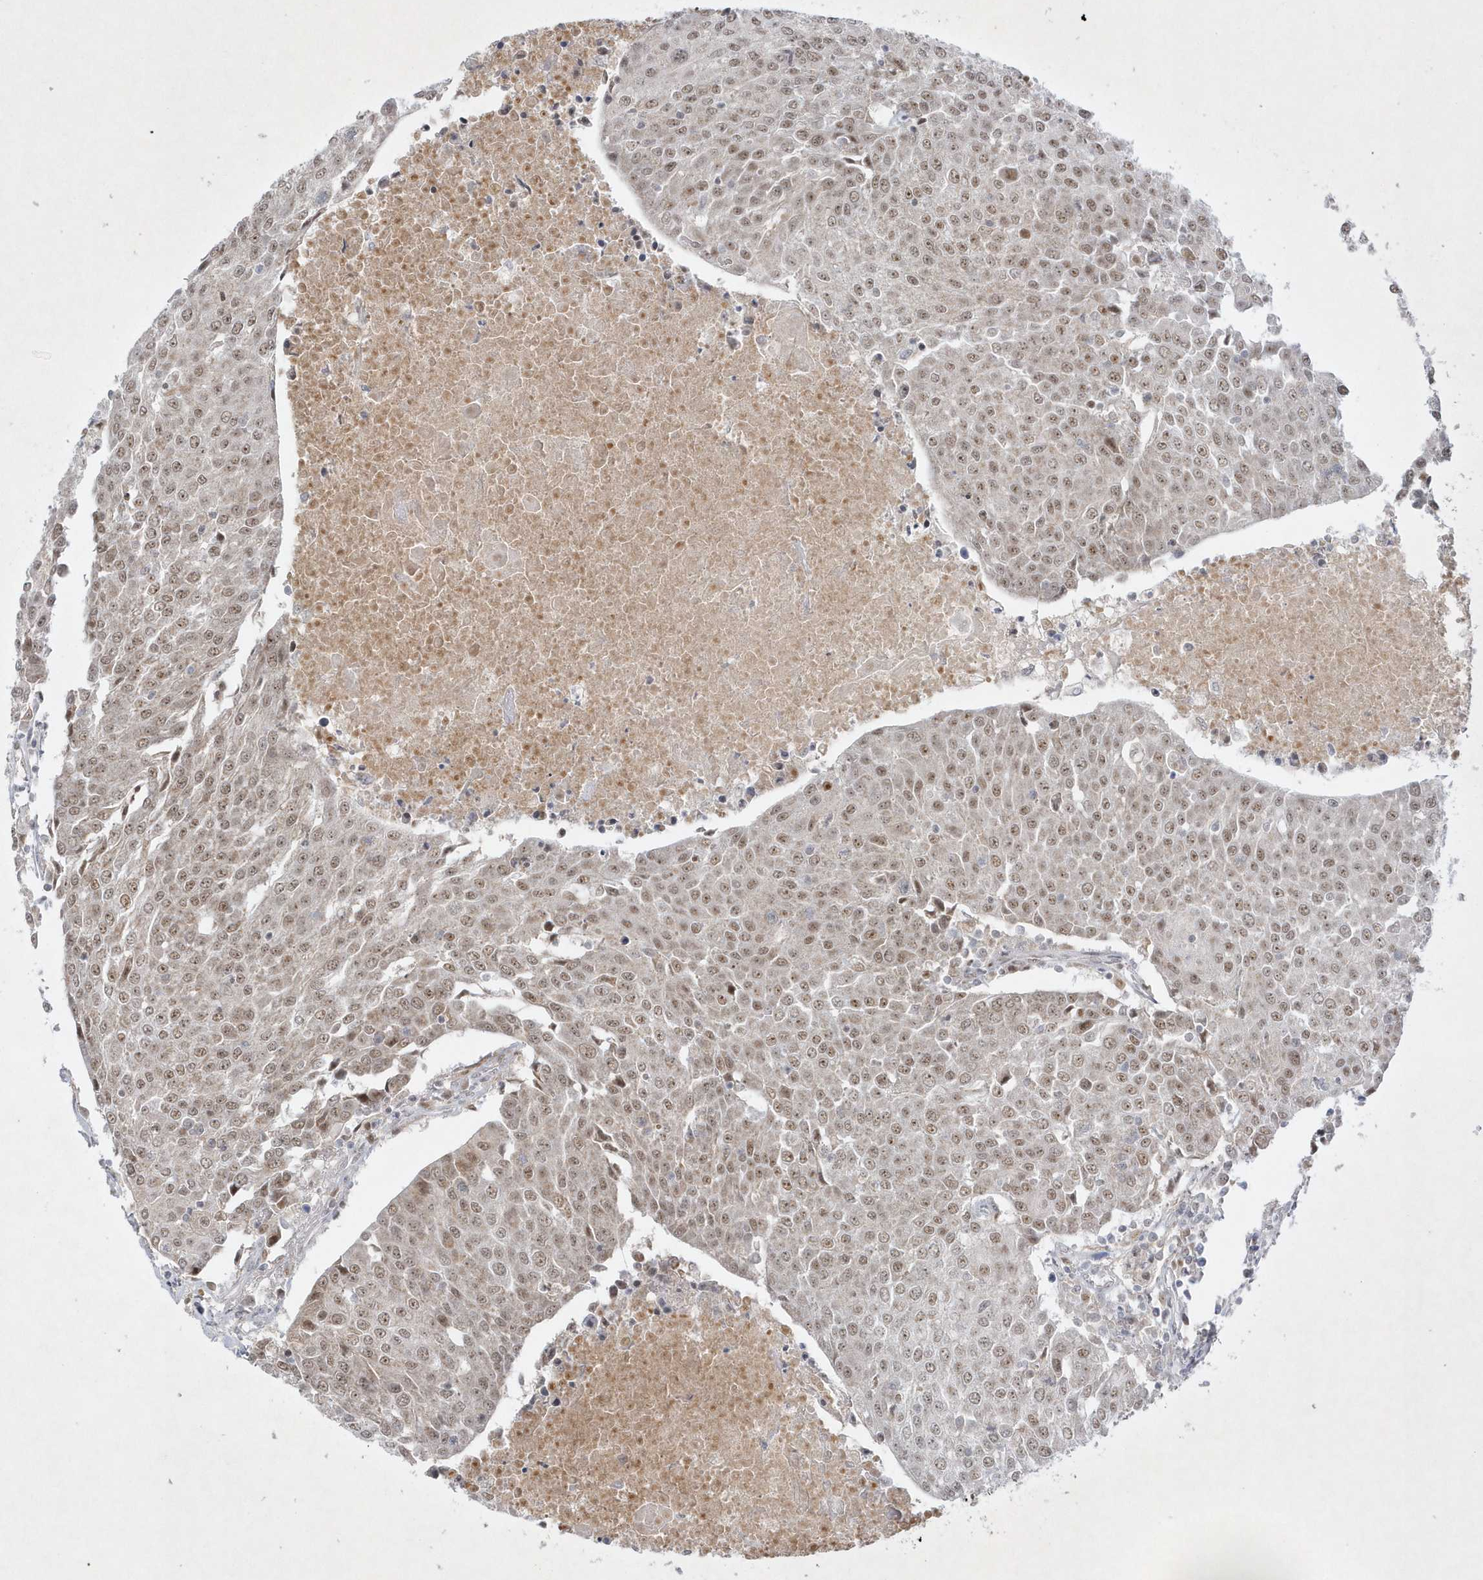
{"staining": {"intensity": "moderate", "quantity": ">75%", "location": "nuclear"}, "tissue": "urothelial cancer", "cell_type": "Tumor cells", "image_type": "cancer", "snomed": [{"axis": "morphology", "description": "Urothelial carcinoma, High grade"}, {"axis": "topography", "description": "Urinary bladder"}], "caption": "This photomicrograph demonstrates immunohistochemistry staining of human urothelial cancer, with medium moderate nuclear staining in approximately >75% of tumor cells.", "gene": "CPSF3", "patient": {"sex": "female", "age": 85}}